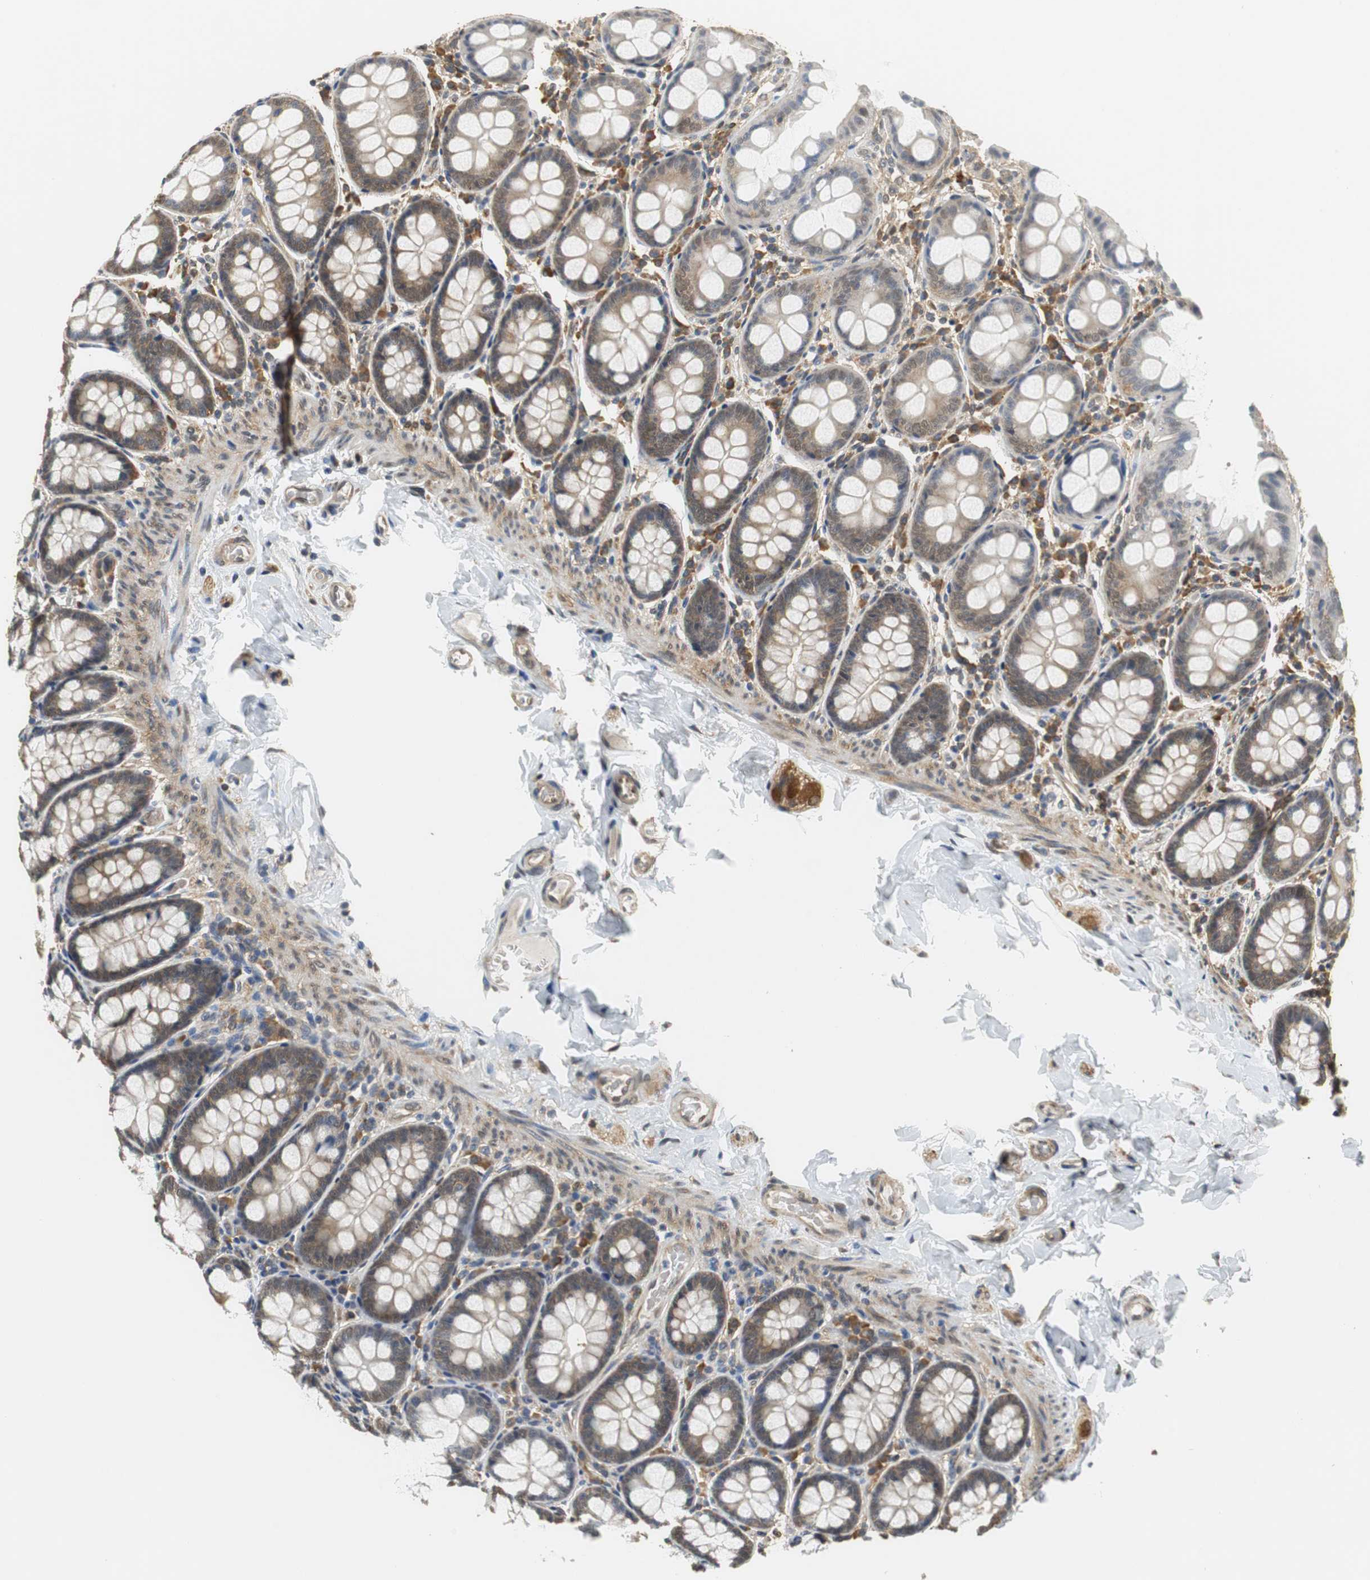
{"staining": {"intensity": "weak", "quantity": ">75%", "location": "cytoplasmic/membranous"}, "tissue": "colon", "cell_type": "Endothelial cells", "image_type": "normal", "snomed": [{"axis": "morphology", "description": "Normal tissue, NOS"}, {"axis": "topography", "description": "Colon"}], "caption": "The immunohistochemical stain labels weak cytoplasmic/membranous positivity in endothelial cells of unremarkable colon. The staining was performed using DAB (3,3'-diaminobenzidine), with brown indicating positive protein expression. Nuclei are stained blue with hematoxylin.", "gene": "UBQLN2", "patient": {"sex": "female", "age": 61}}